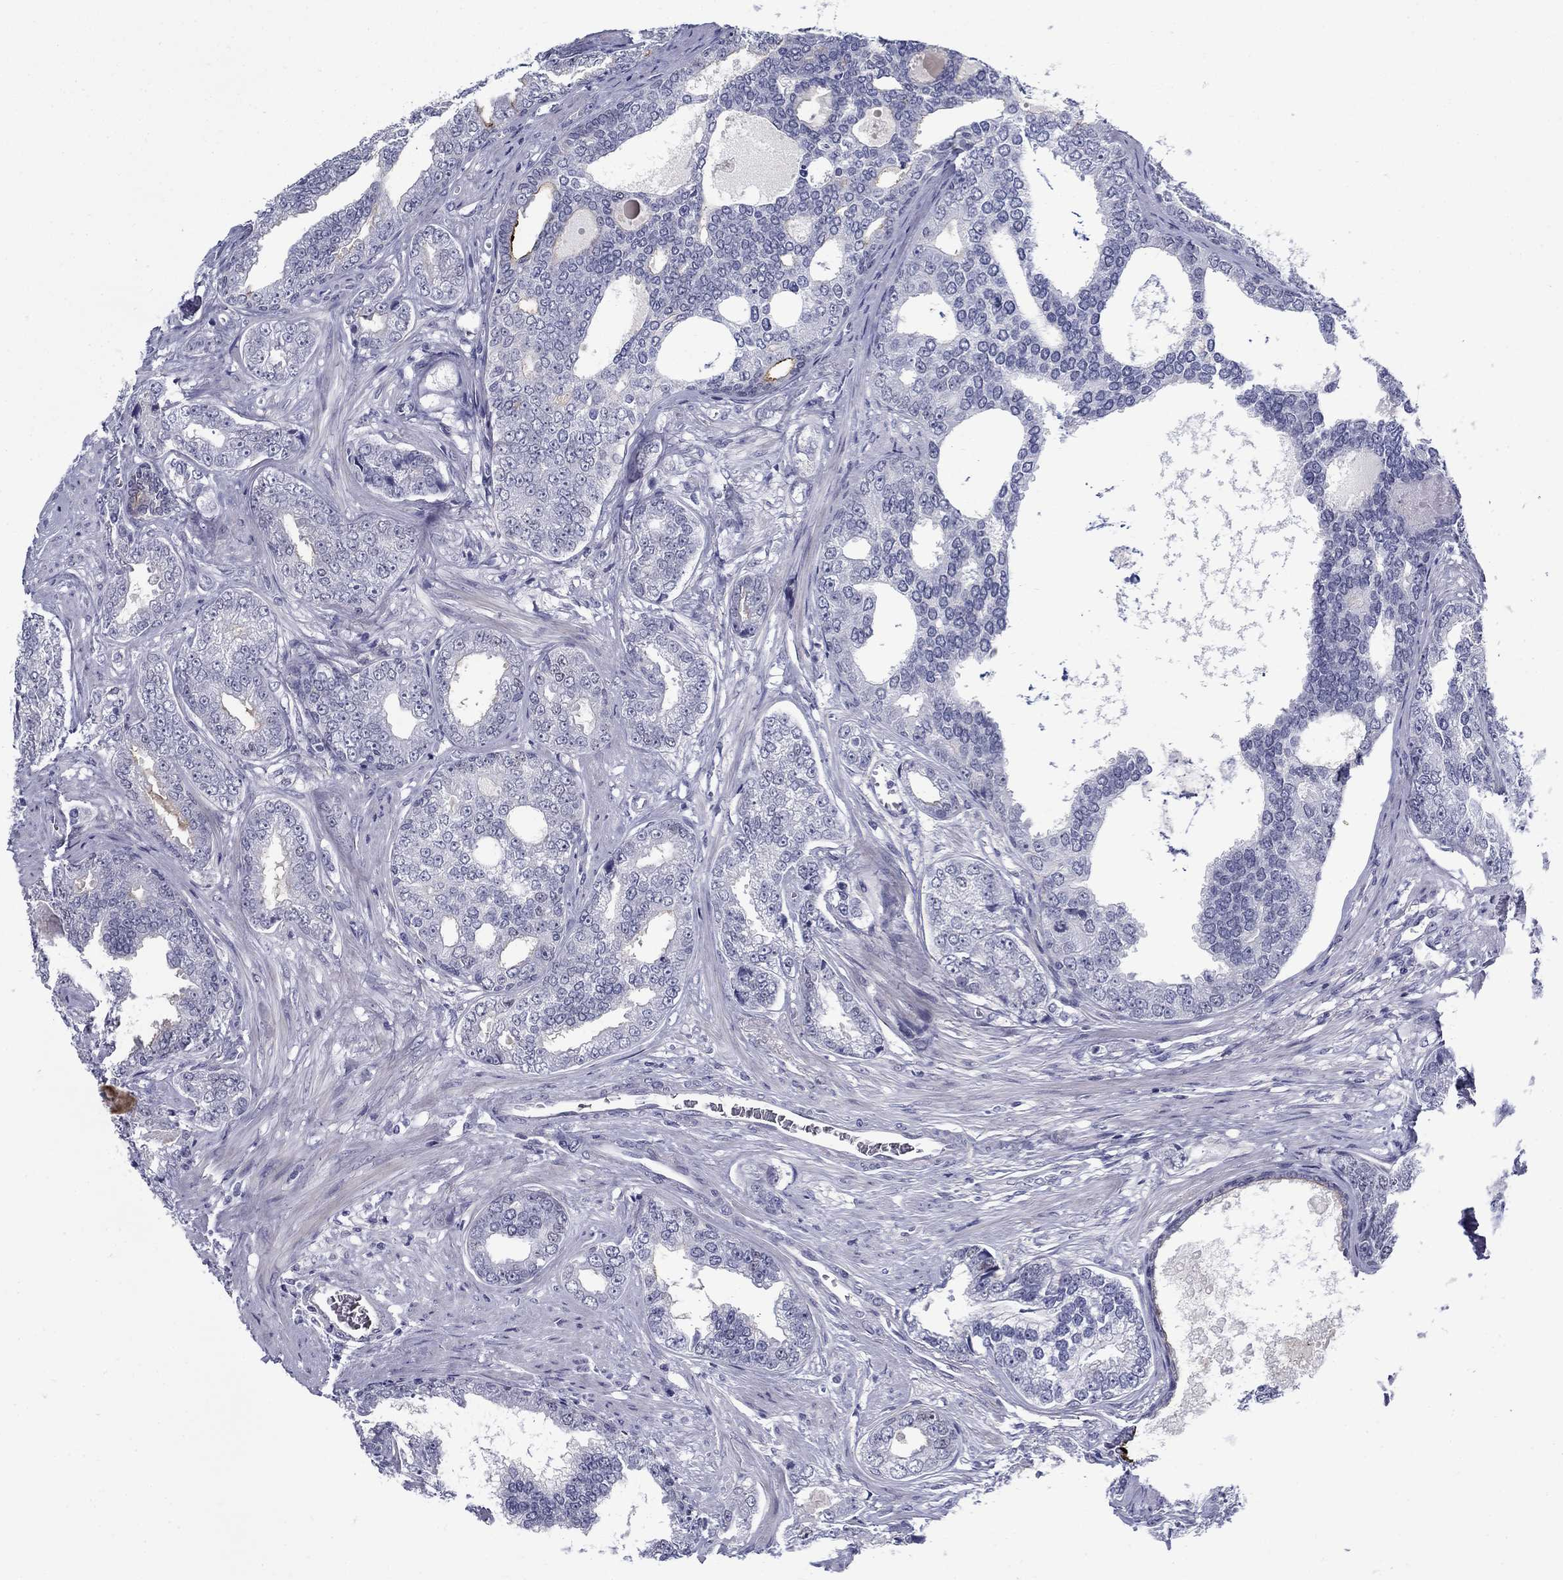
{"staining": {"intensity": "moderate", "quantity": "<25%", "location": "cytoplasmic/membranous"}, "tissue": "prostate cancer", "cell_type": "Tumor cells", "image_type": "cancer", "snomed": [{"axis": "morphology", "description": "Adenocarcinoma, NOS"}, {"axis": "topography", "description": "Prostate"}], "caption": "This micrograph reveals immunohistochemistry (IHC) staining of prostate cancer (adenocarcinoma), with low moderate cytoplasmic/membranous expression in about <25% of tumor cells.", "gene": "C4orf19", "patient": {"sex": "male", "age": 67}}